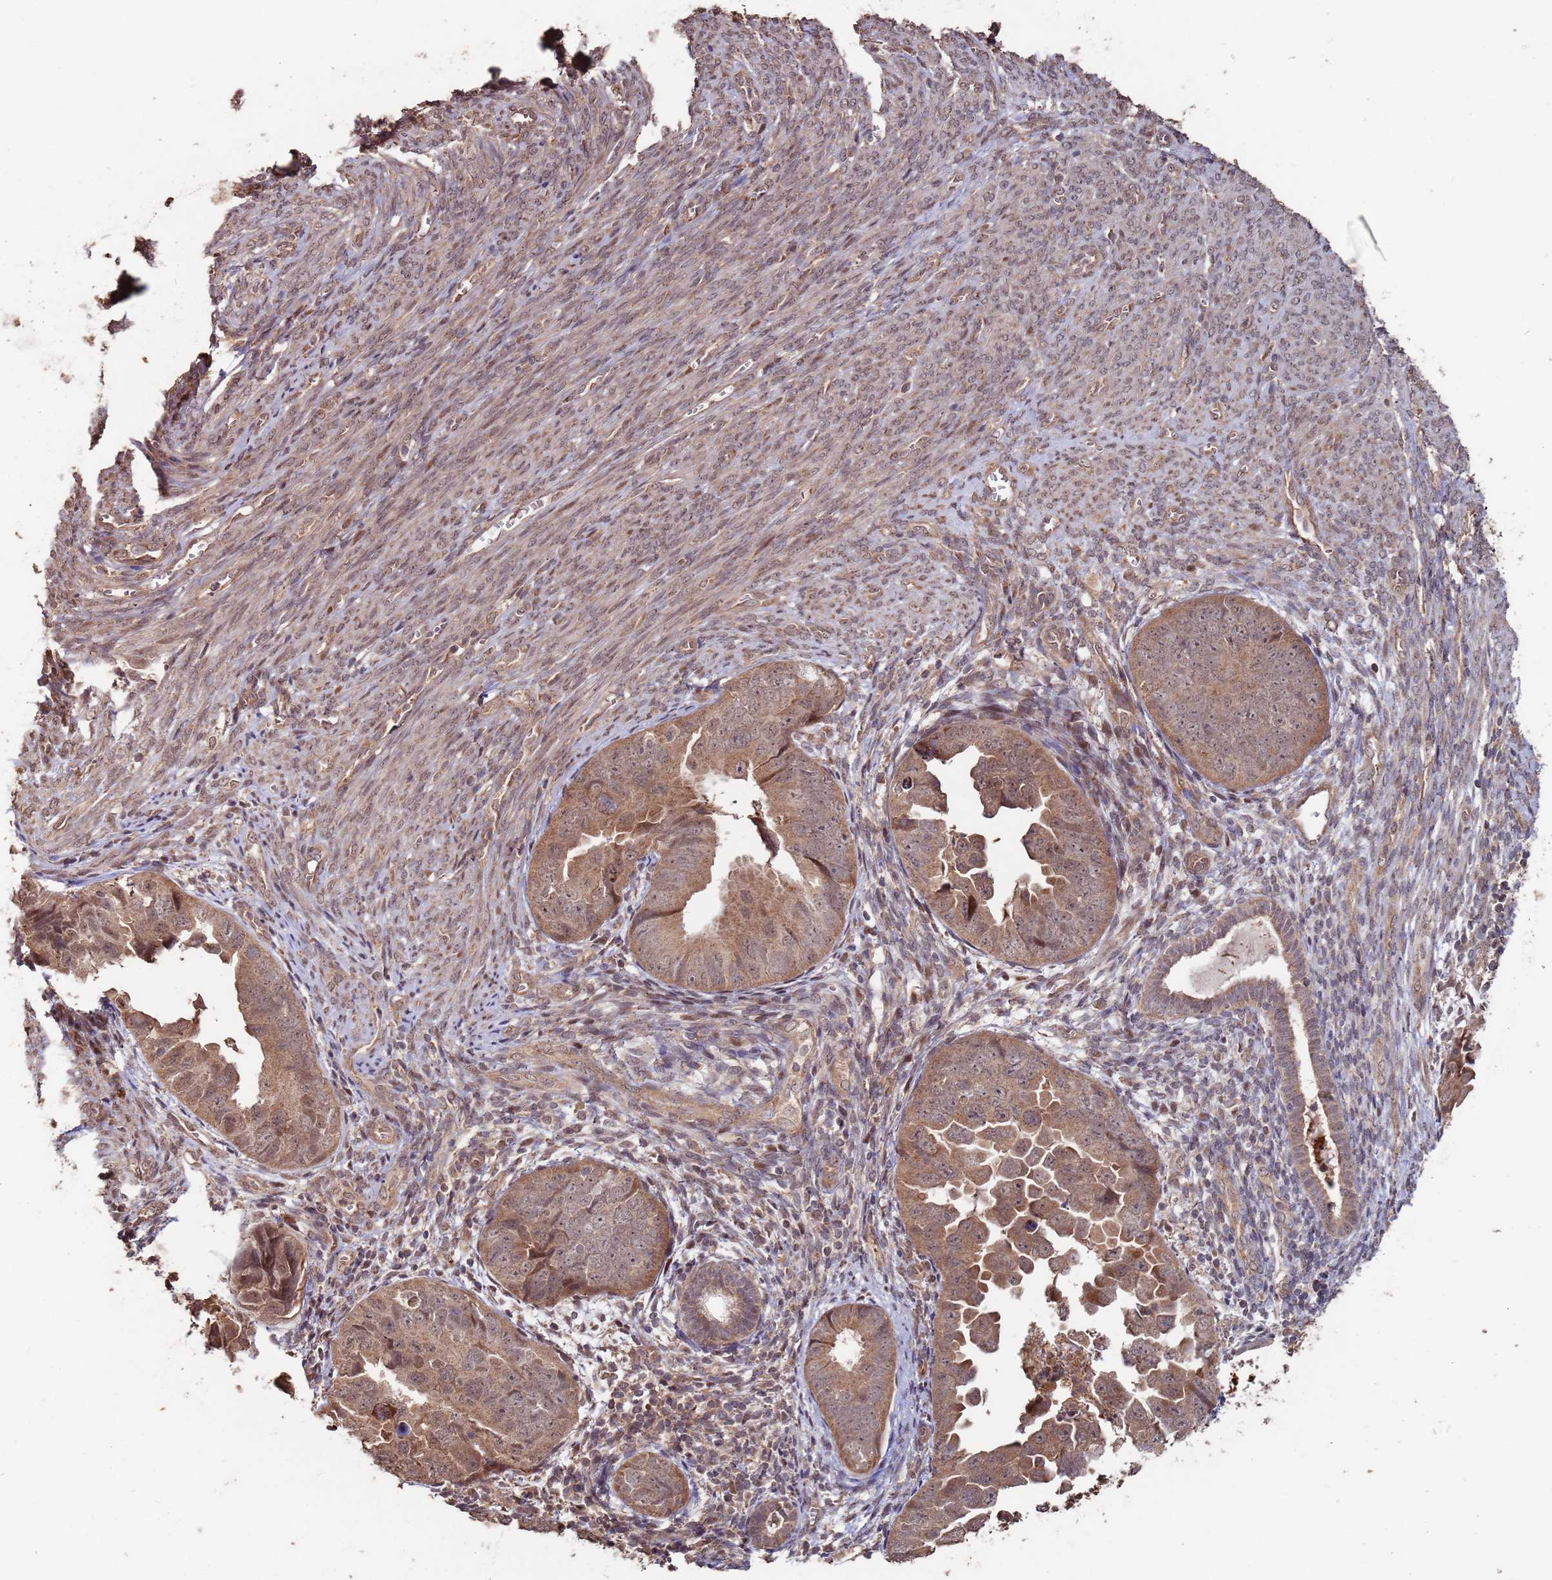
{"staining": {"intensity": "strong", "quantity": "25%-75%", "location": "cytoplasmic/membranous,nuclear"}, "tissue": "endometrial cancer", "cell_type": "Tumor cells", "image_type": "cancer", "snomed": [{"axis": "morphology", "description": "Adenocarcinoma, NOS"}, {"axis": "topography", "description": "Endometrium"}], "caption": "Immunohistochemical staining of endometrial adenocarcinoma shows high levels of strong cytoplasmic/membranous and nuclear positivity in approximately 25%-75% of tumor cells.", "gene": "PRR7", "patient": {"sex": "female", "age": 75}}